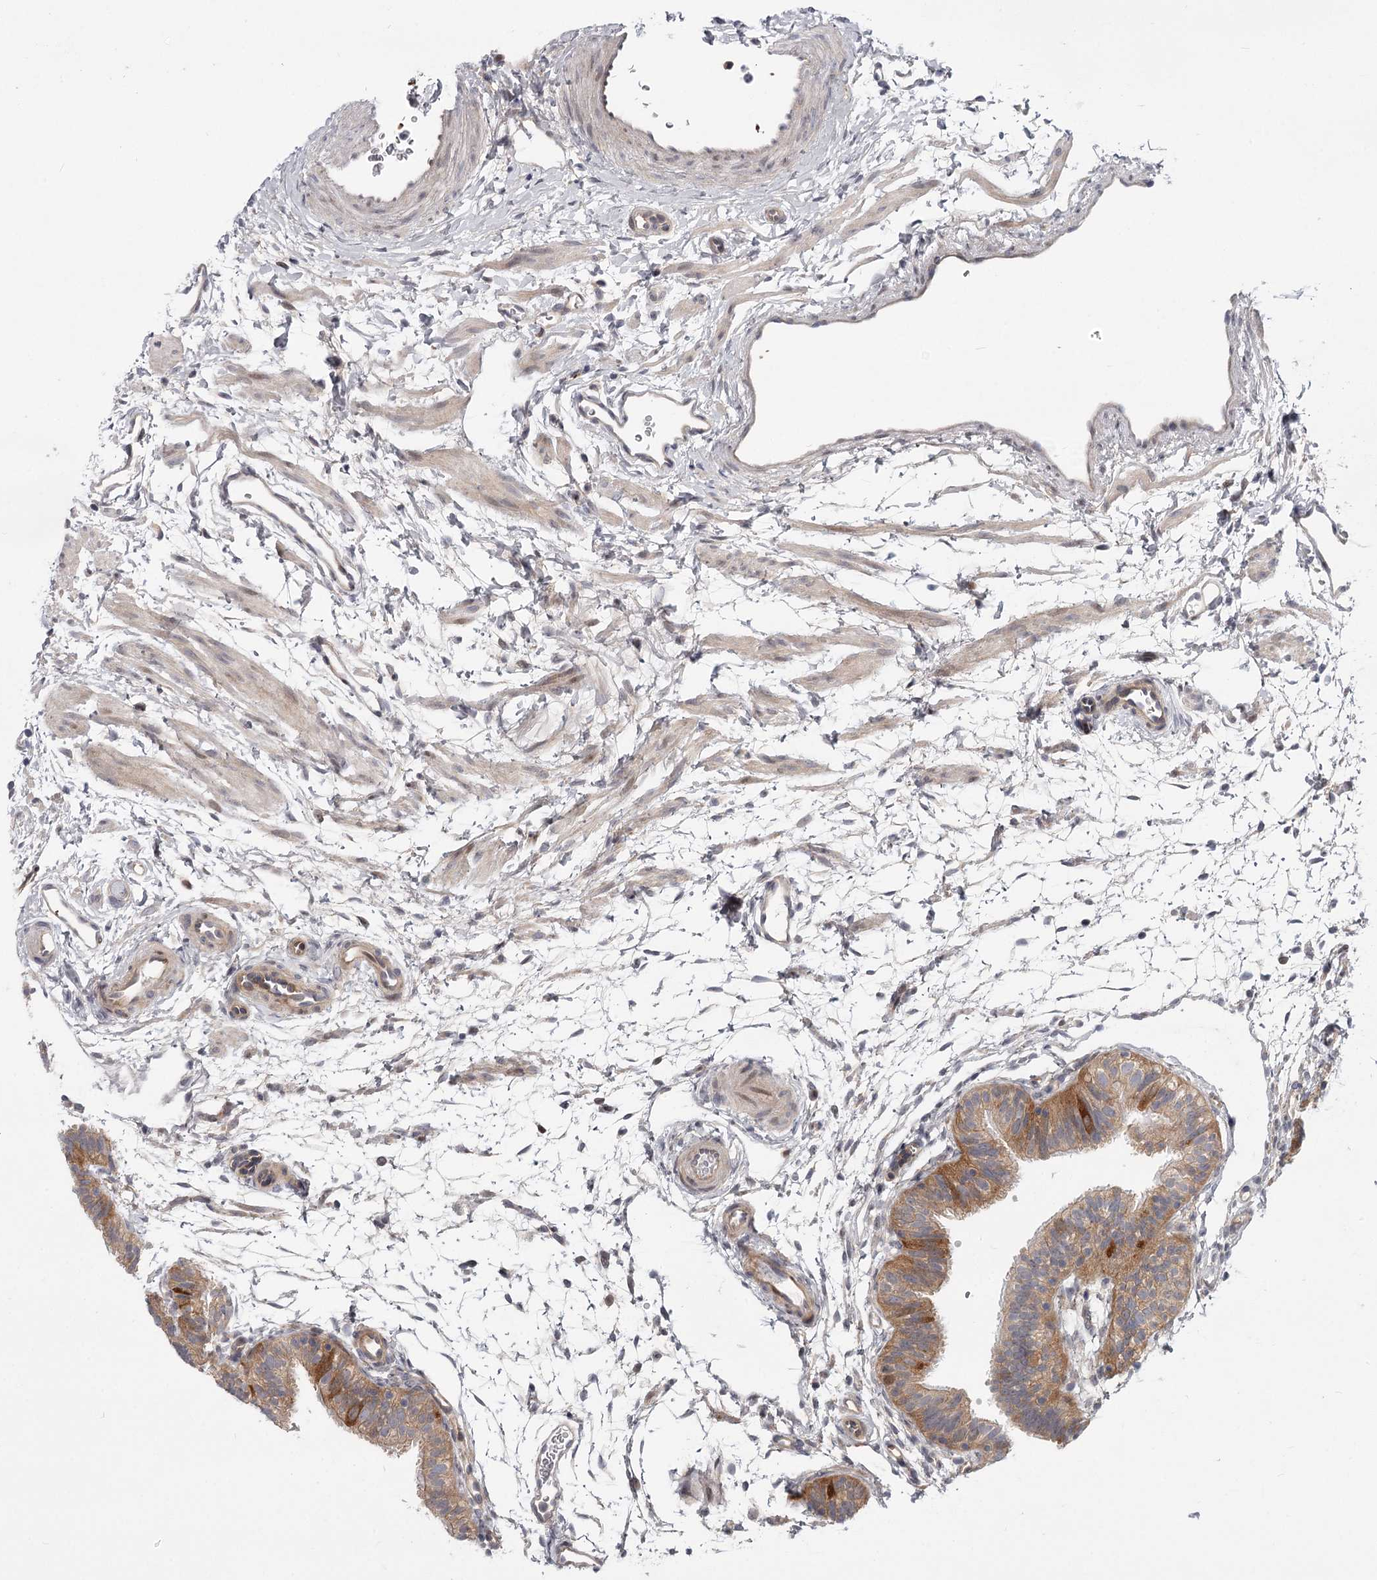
{"staining": {"intensity": "moderate", "quantity": "25%-75%", "location": "cytoplasmic/membranous"}, "tissue": "fallopian tube", "cell_type": "Glandular cells", "image_type": "normal", "snomed": [{"axis": "morphology", "description": "Normal tissue, NOS"}, {"axis": "topography", "description": "Fallopian tube"}], "caption": "Immunohistochemical staining of unremarkable fallopian tube shows 25%-75% levels of moderate cytoplasmic/membranous protein staining in approximately 25%-75% of glandular cells.", "gene": "CCNG2", "patient": {"sex": "female", "age": 35}}